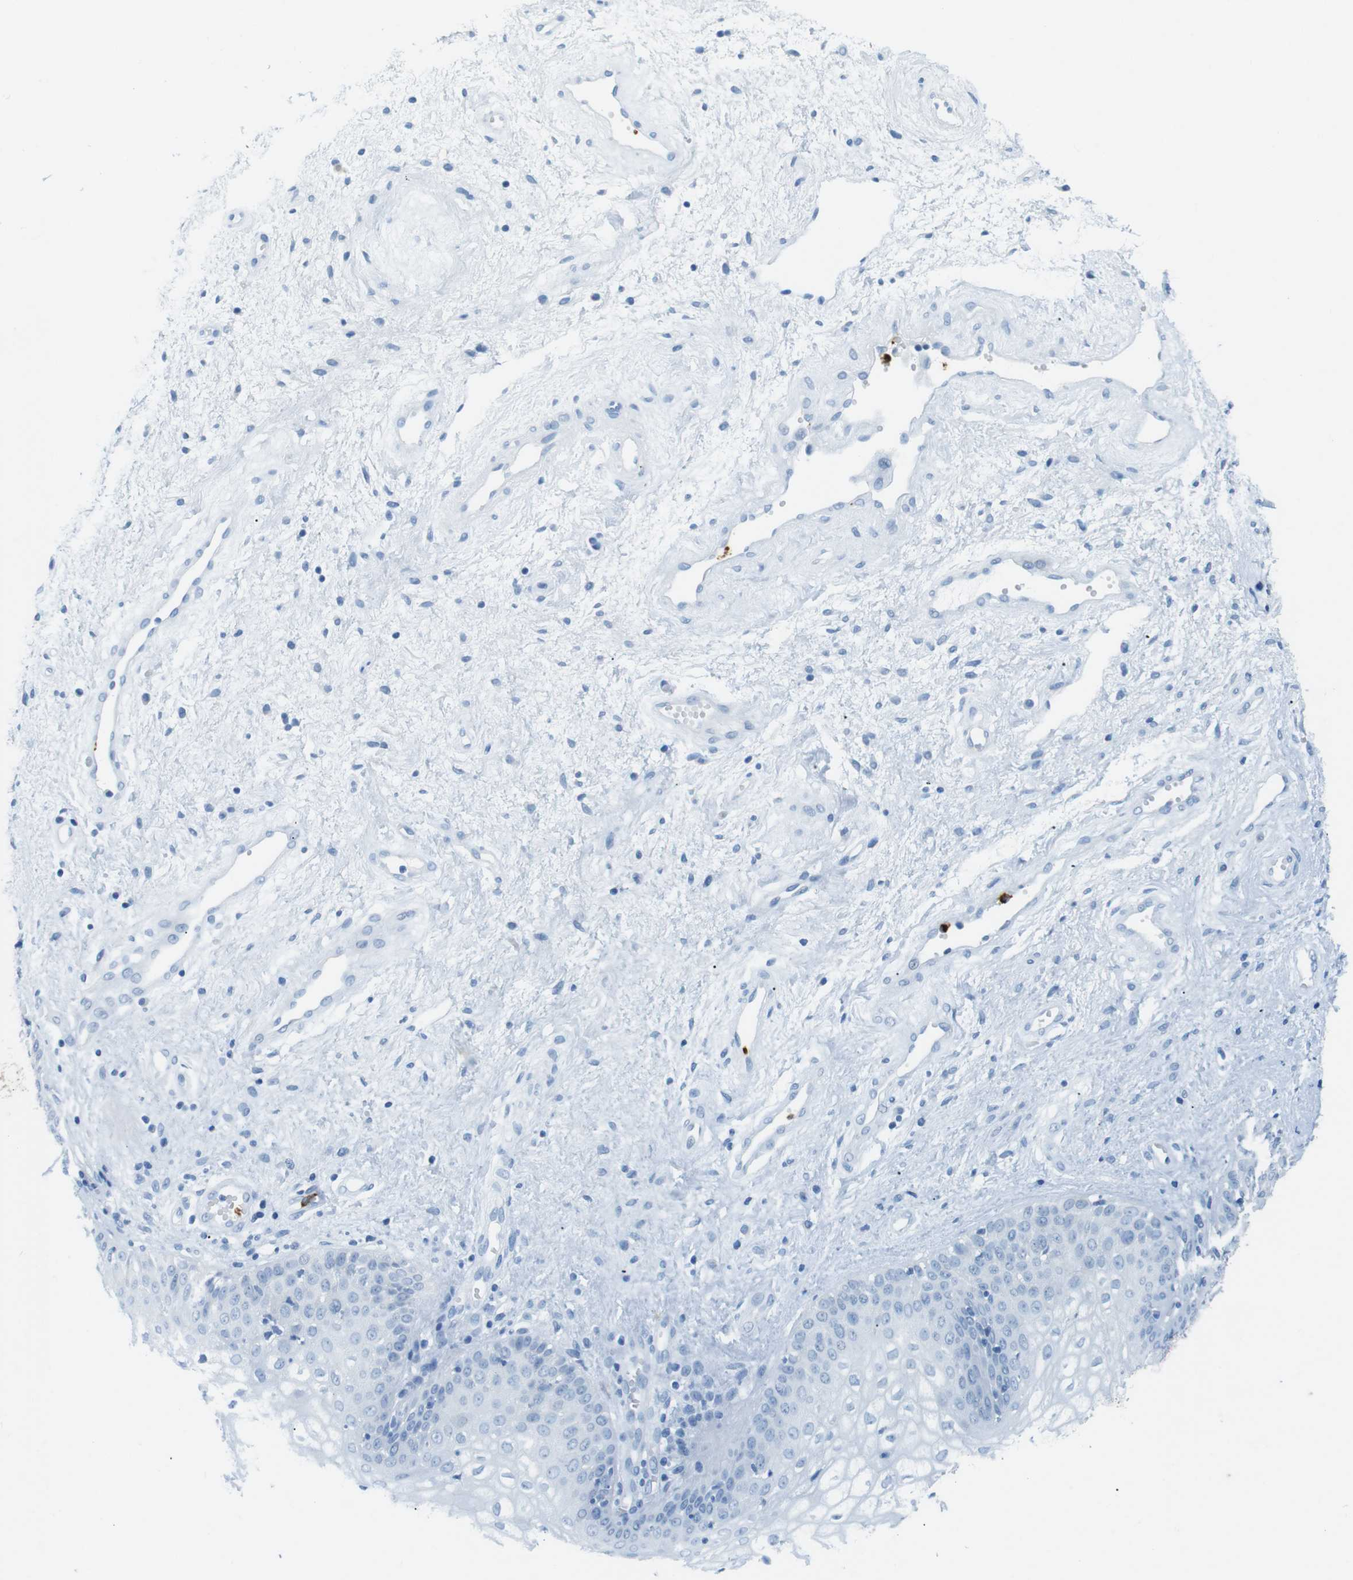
{"staining": {"intensity": "negative", "quantity": "none", "location": "none"}, "tissue": "vagina", "cell_type": "Squamous epithelial cells", "image_type": "normal", "snomed": [{"axis": "morphology", "description": "Normal tissue, NOS"}, {"axis": "topography", "description": "Vagina"}], "caption": "Immunohistochemistry image of unremarkable vagina: vagina stained with DAB (3,3'-diaminobenzidine) exhibits no significant protein positivity in squamous epithelial cells.", "gene": "MCEMP1", "patient": {"sex": "female", "age": 34}}